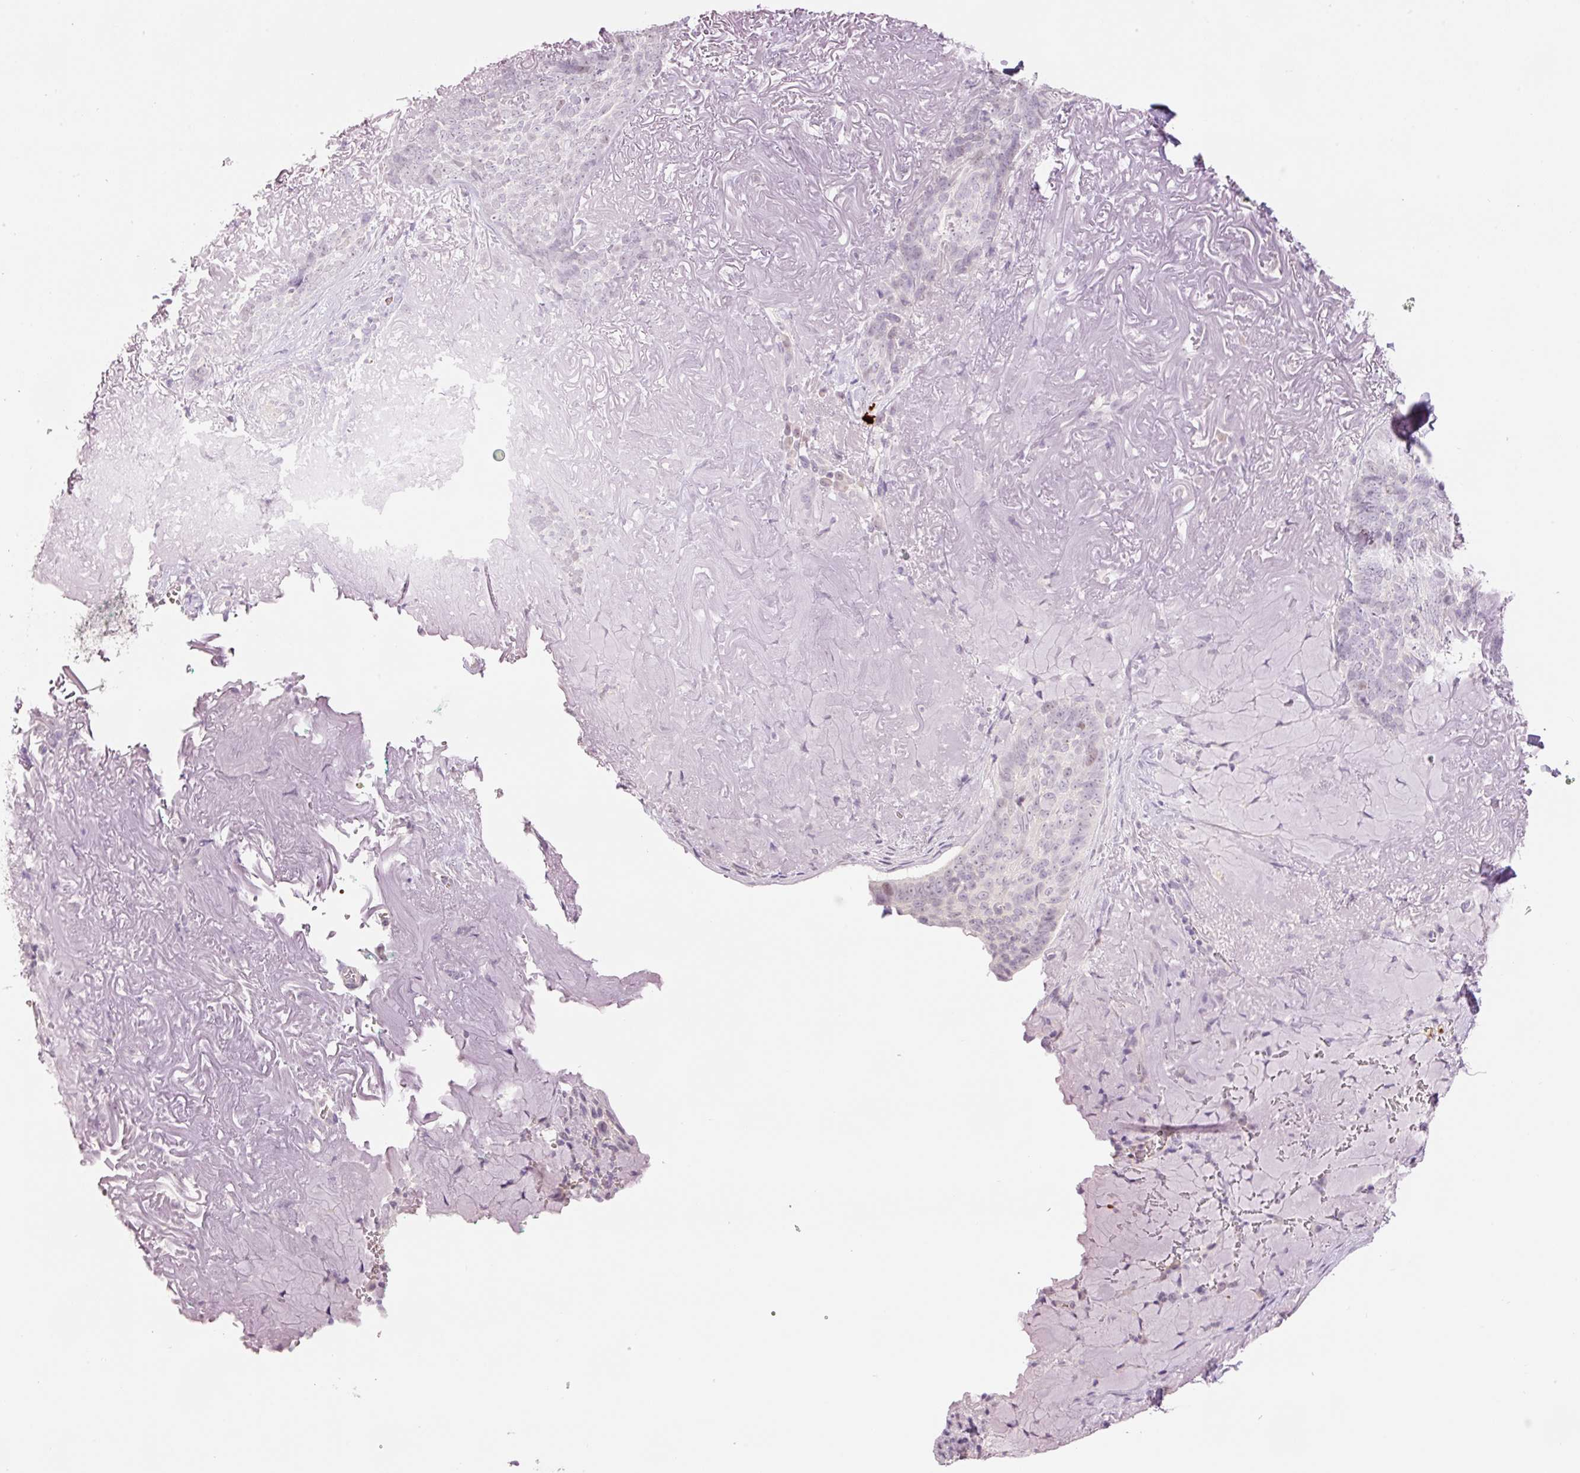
{"staining": {"intensity": "negative", "quantity": "none", "location": "none"}, "tissue": "skin cancer", "cell_type": "Tumor cells", "image_type": "cancer", "snomed": [{"axis": "morphology", "description": "Basal cell carcinoma"}, {"axis": "topography", "description": "Skin"}, {"axis": "topography", "description": "Skin of face"}], "caption": "Tumor cells show no significant expression in basal cell carcinoma (skin).", "gene": "LY6G6D", "patient": {"sex": "female", "age": 95}}